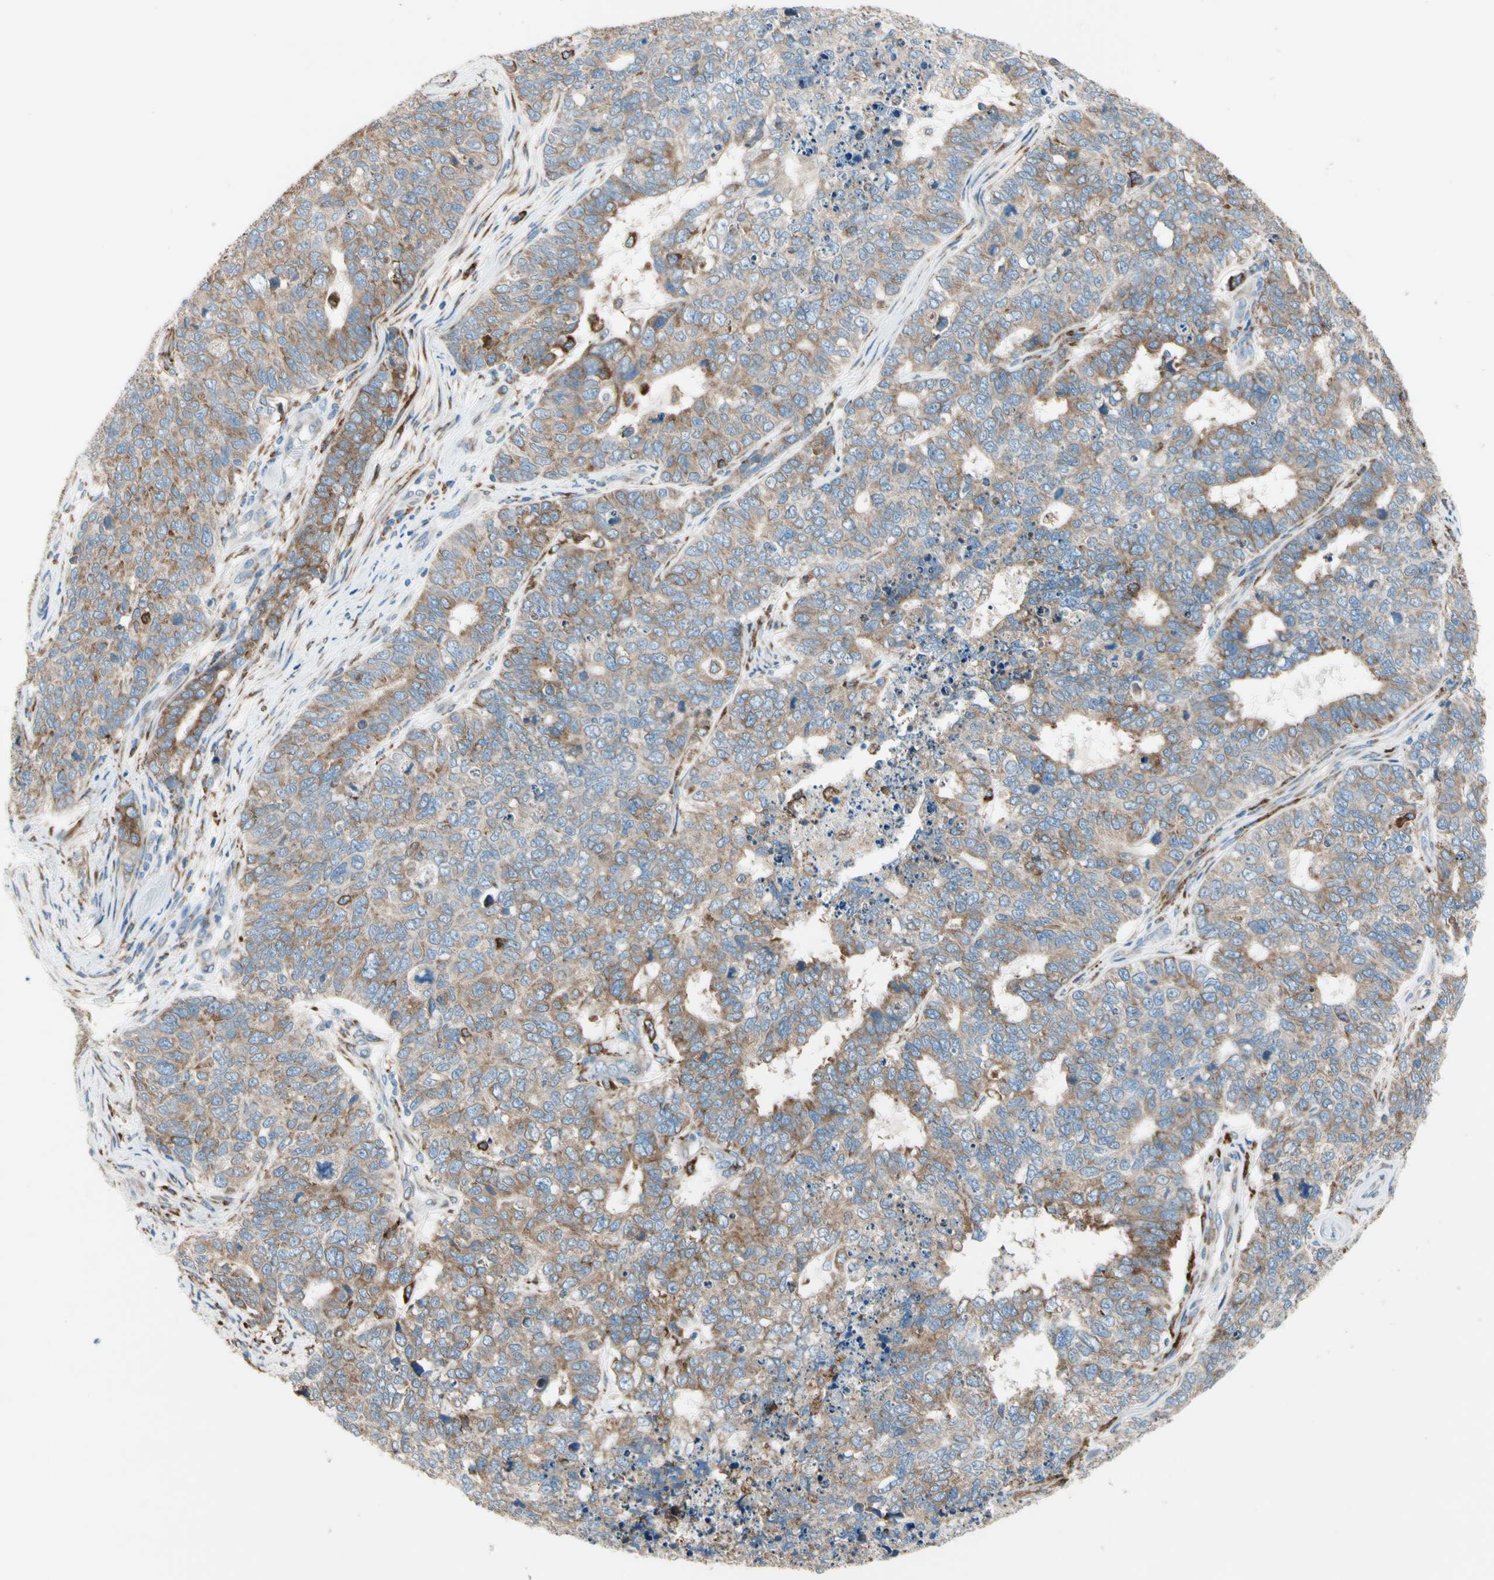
{"staining": {"intensity": "moderate", "quantity": "25%-75%", "location": "cytoplasmic/membranous"}, "tissue": "cervical cancer", "cell_type": "Tumor cells", "image_type": "cancer", "snomed": [{"axis": "morphology", "description": "Squamous cell carcinoma, NOS"}, {"axis": "topography", "description": "Cervix"}], "caption": "The photomicrograph shows a brown stain indicating the presence of a protein in the cytoplasmic/membranous of tumor cells in squamous cell carcinoma (cervical). The protein is stained brown, and the nuclei are stained in blue (DAB IHC with brightfield microscopy, high magnification).", "gene": "LRPAP1", "patient": {"sex": "female", "age": 63}}